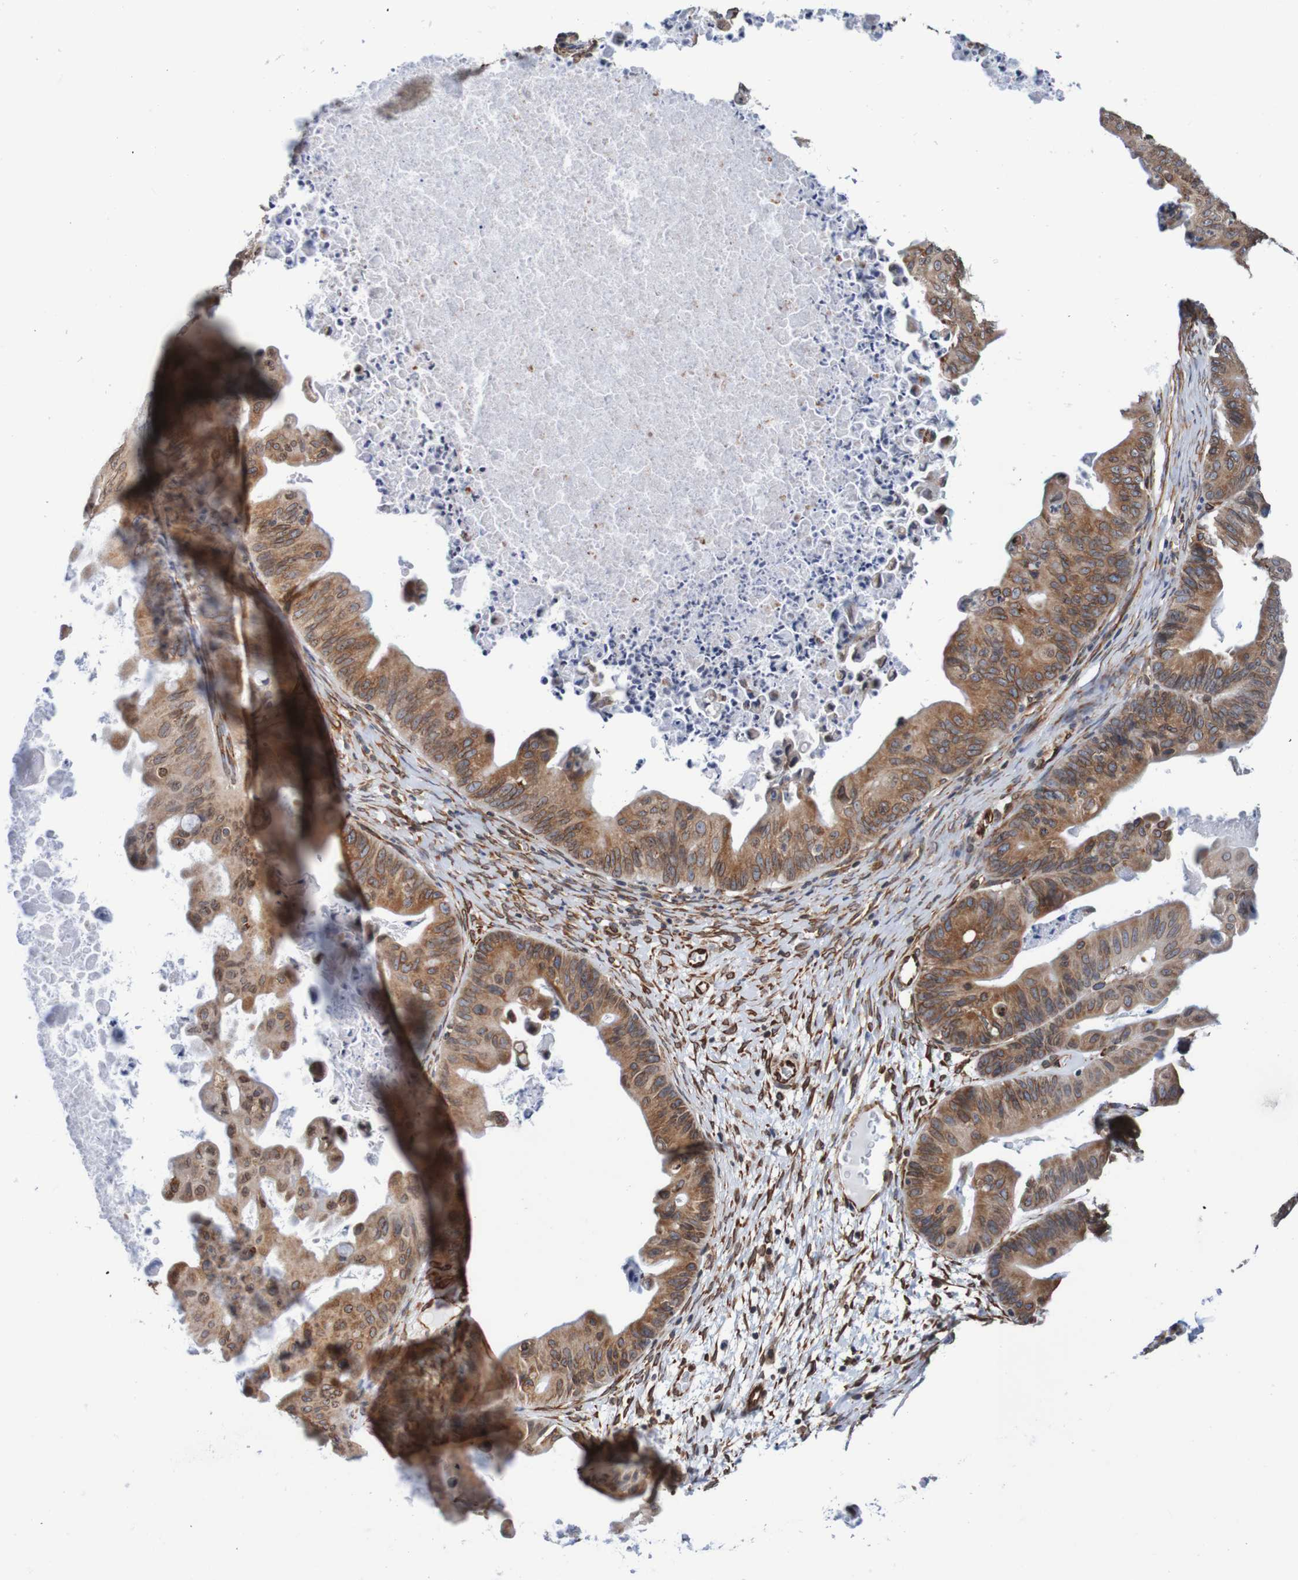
{"staining": {"intensity": "moderate", "quantity": ">75%", "location": "cytoplasmic/membranous,nuclear"}, "tissue": "ovarian cancer", "cell_type": "Tumor cells", "image_type": "cancer", "snomed": [{"axis": "morphology", "description": "Cystadenocarcinoma, mucinous, NOS"}, {"axis": "topography", "description": "Ovary"}], "caption": "Immunohistochemistry of ovarian cancer (mucinous cystadenocarcinoma) demonstrates medium levels of moderate cytoplasmic/membranous and nuclear staining in approximately >75% of tumor cells. (DAB IHC with brightfield microscopy, high magnification).", "gene": "TMEM109", "patient": {"sex": "female", "age": 37}}